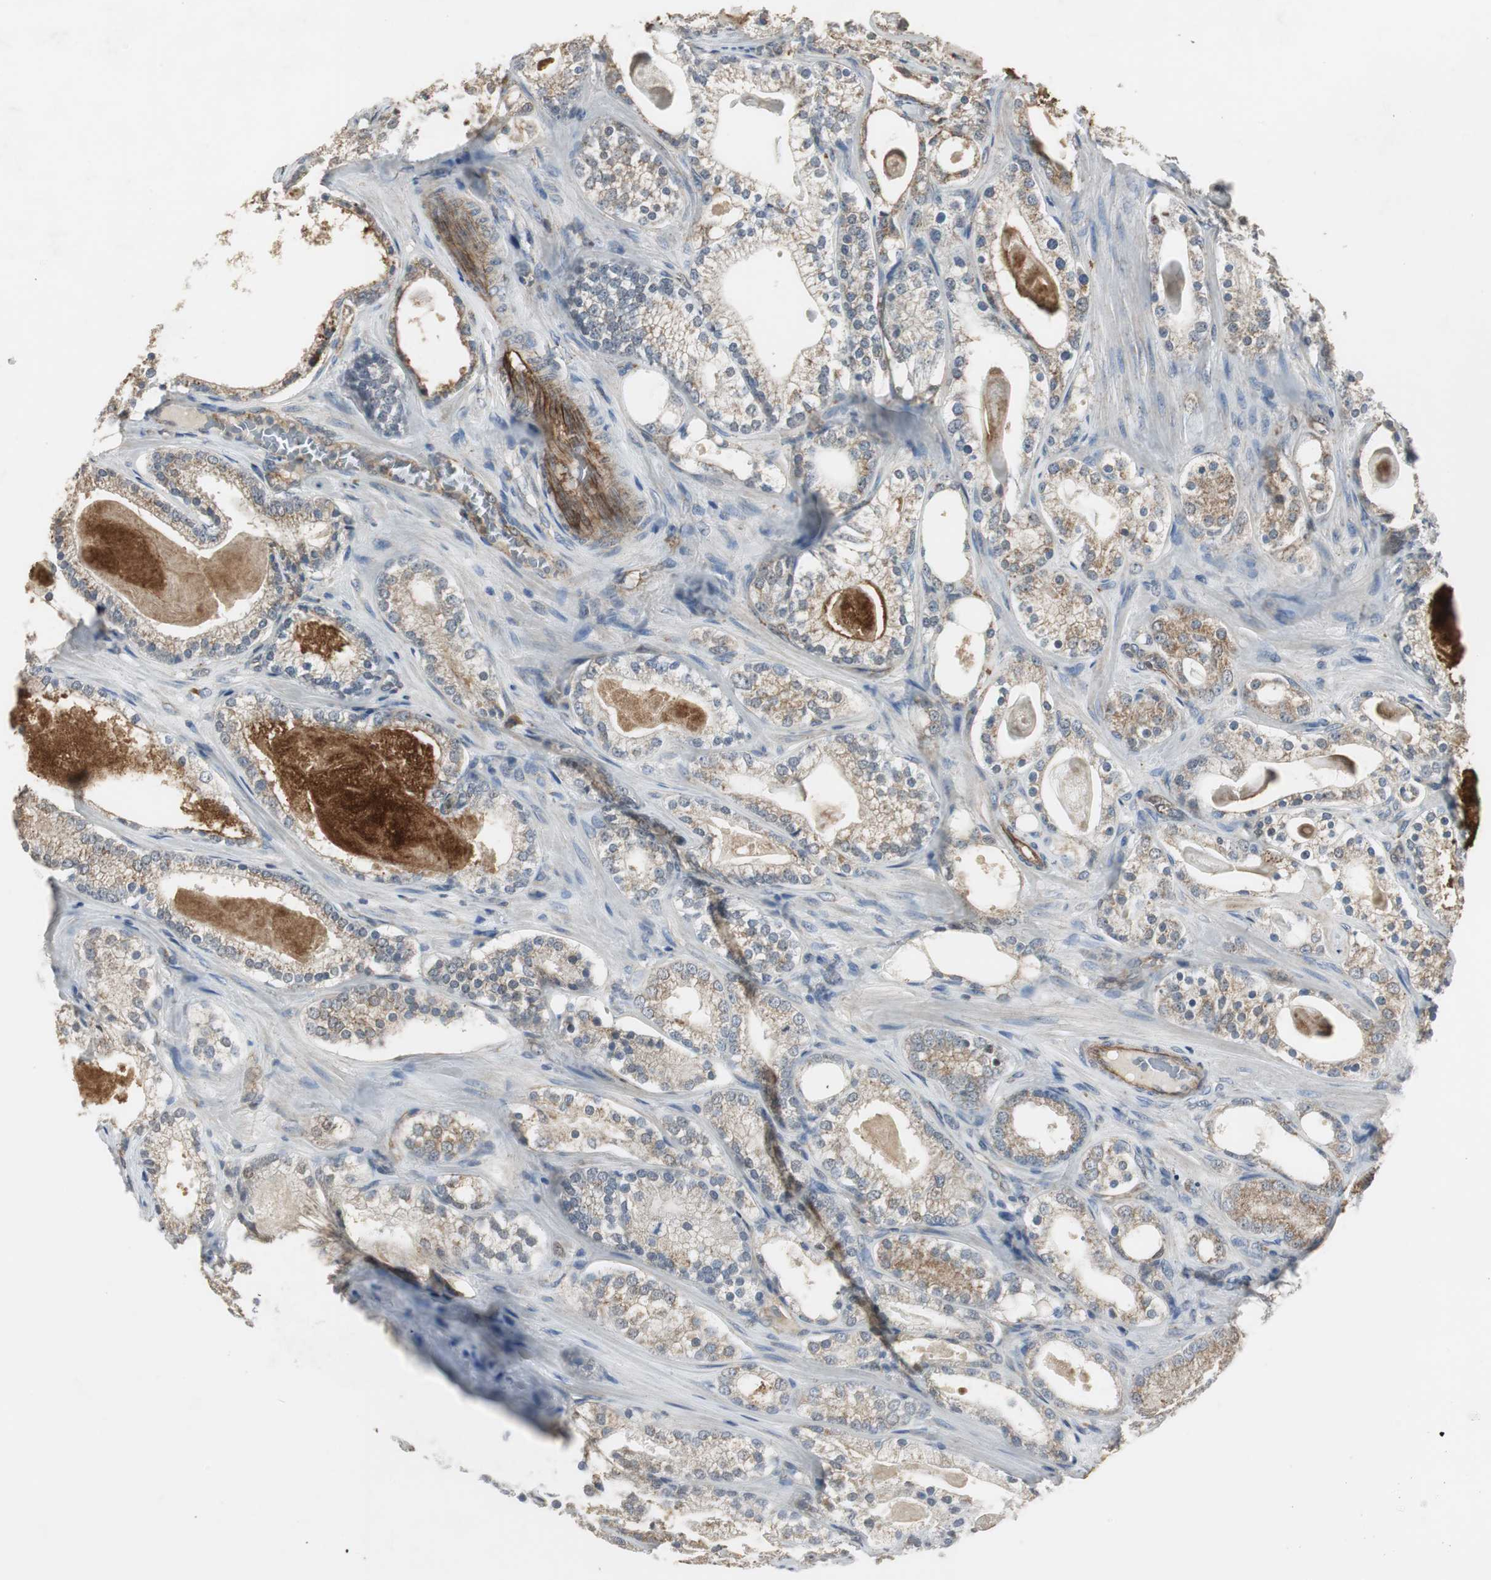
{"staining": {"intensity": "moderate", "quantity": ">75%", "location": "cytoplasmic/membranous"}, "tissue": "prostate cancer", "cell_type": "Tumor cells", "image_type": "cancer", "snomed": [{"axis": "morphology", "description": "Adenocarcinoma, Low grade"}, {"axis": "topography", "description": "Prostate"}], "caption": "Tumor cells display medium levels of moderate cytoplasmic/membranous expression in approximately >75% of cells in adenocarcinoma (low-grade) (prostate).", "gene": "JTB", "patient": {"sex": "male", "age": 59}}